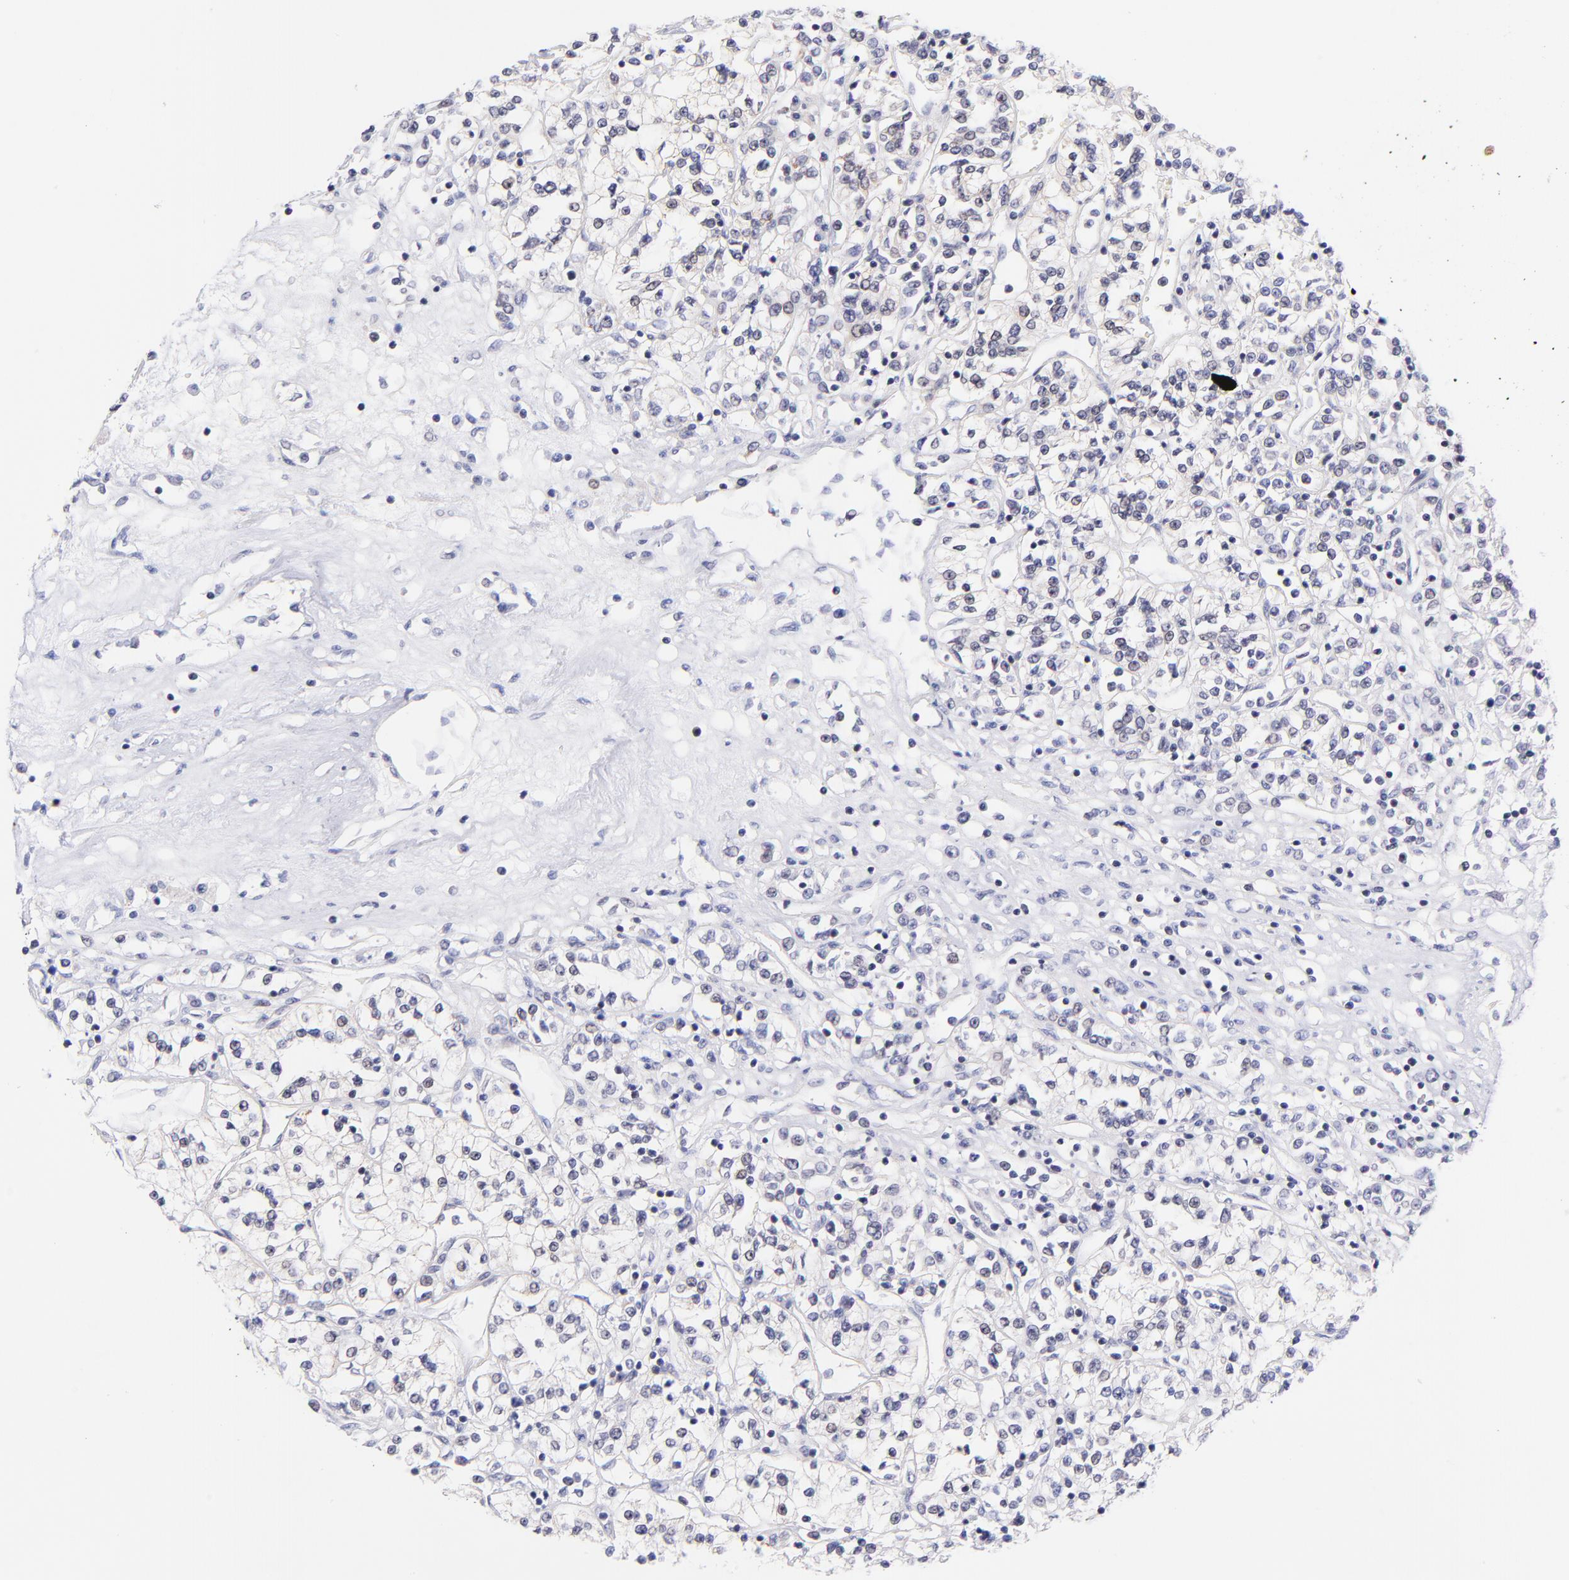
{"staining": {"intensity": "negative", "quantity": "none", "location": "none"}, "tissue": "renal cancer", "cell_type": "Tumor cells", "image_type": "cancer", "snomed": [{"axis": "morphology", "description": "Adenocarcinoma, NOS"}, {"axis": "topography", "description": "Kidney"}], "caption": "Protein analysis of renal cancer (adenocarcinoma) shows no significant staining in tumor cells.", "gene": "SOX6", "patient": {"sex": "female", "age": 76}}